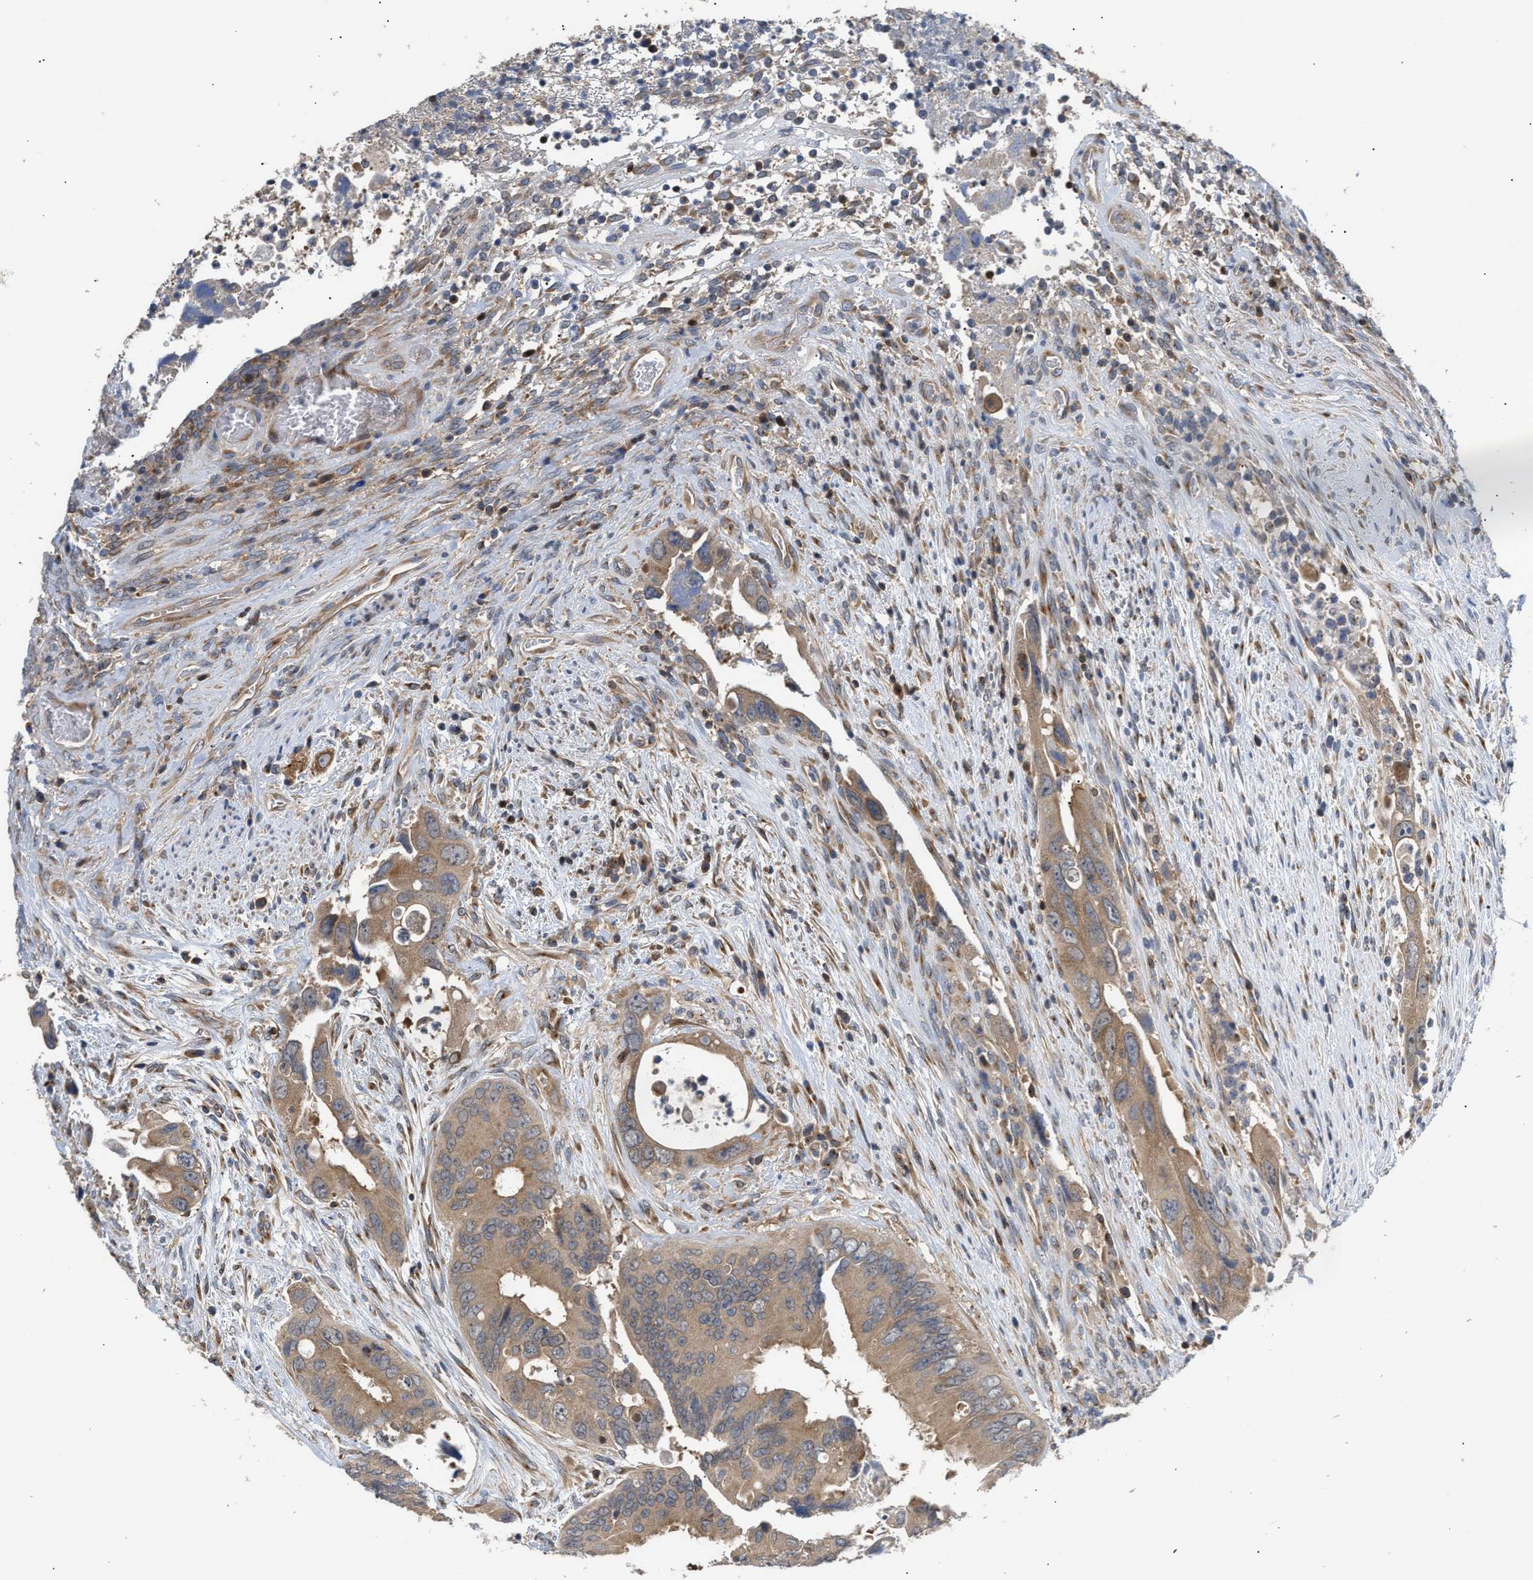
{"staining": {"intensity": "moderate", "quantity": ">75%", "location": "cytoplasmic/membranous"}, "tissue": "colorectal cancer", "cell_type": "Tumor cells", "image_type": "cancer", "snomed": [{"axis": "morphology", "description": "Adenocarcinoma, NOS"}, {"axis": "topography", "description": "Rectum"}], "caption": "A medium amount of moderate cytoplasmic/membranous expression is appreciated in approximately >75% of tumor cells in colorectal adenocarcinoma tissue. Nuclei are stained in blue.", "gene": "LAPTM4B", "patient": {"sex": "male", "age": 70}}